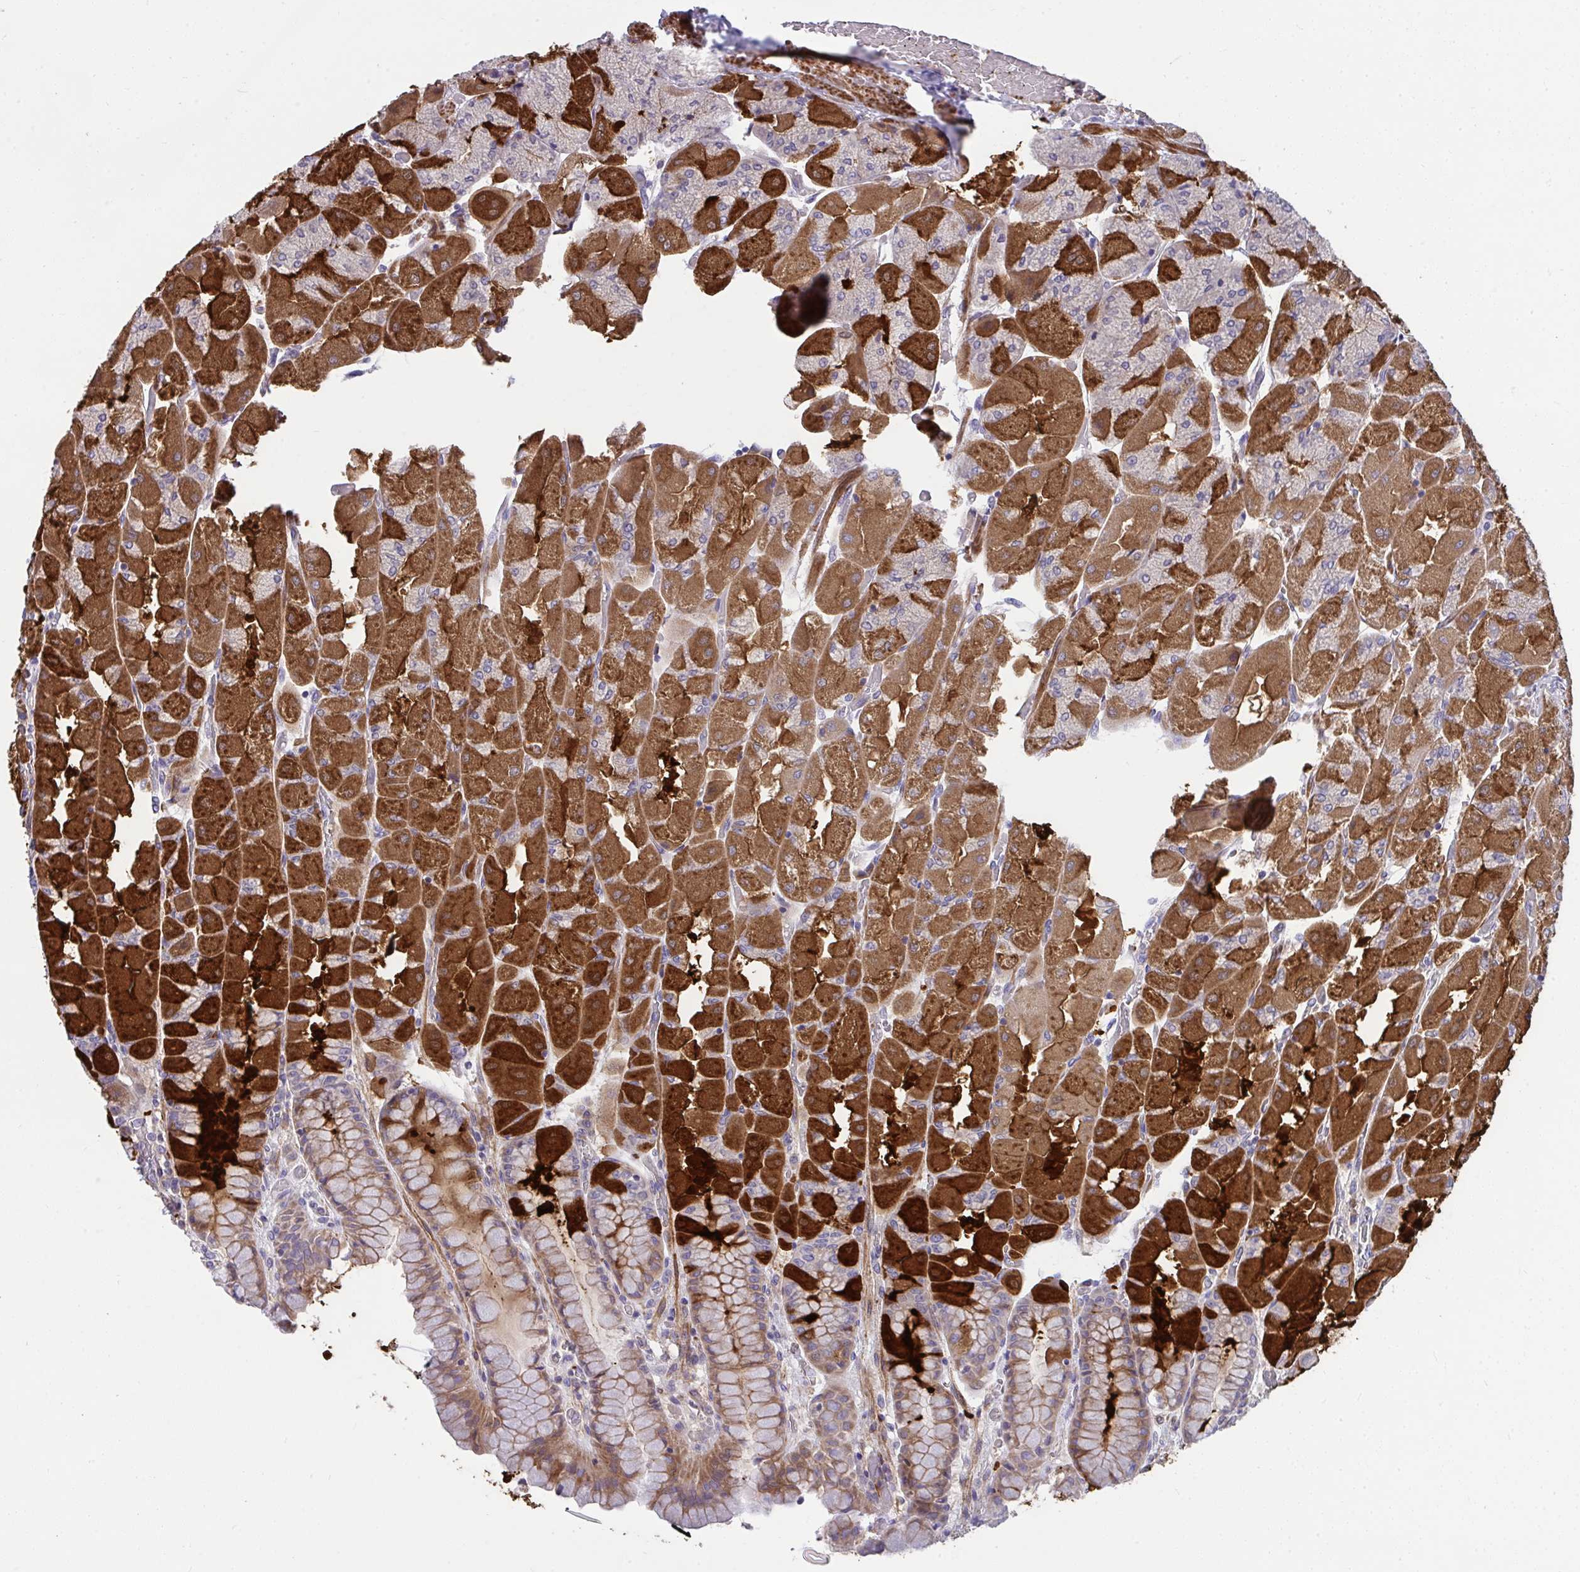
{"staining": {"intensity": "strong", "quantity": "25%-75%", "location": "cytoplasmic/membranous"}, "tissue": "stomach", "cell_type": "Glandular cells", "image_type": "normal", "snomed": [{"axis": "morphology", "description": "Normal tissue, NOS"}, {"axis": "topography", "description": "Stomach"}], "caption": "Immunohistochemistry (IHC) of normal human stomach shows high levels of strong cytoplasmic/membranous staining in about 25%-75% of glandular cells.", "gene": "PIGZ", "patient": {"sex": "female", "age": 61}}